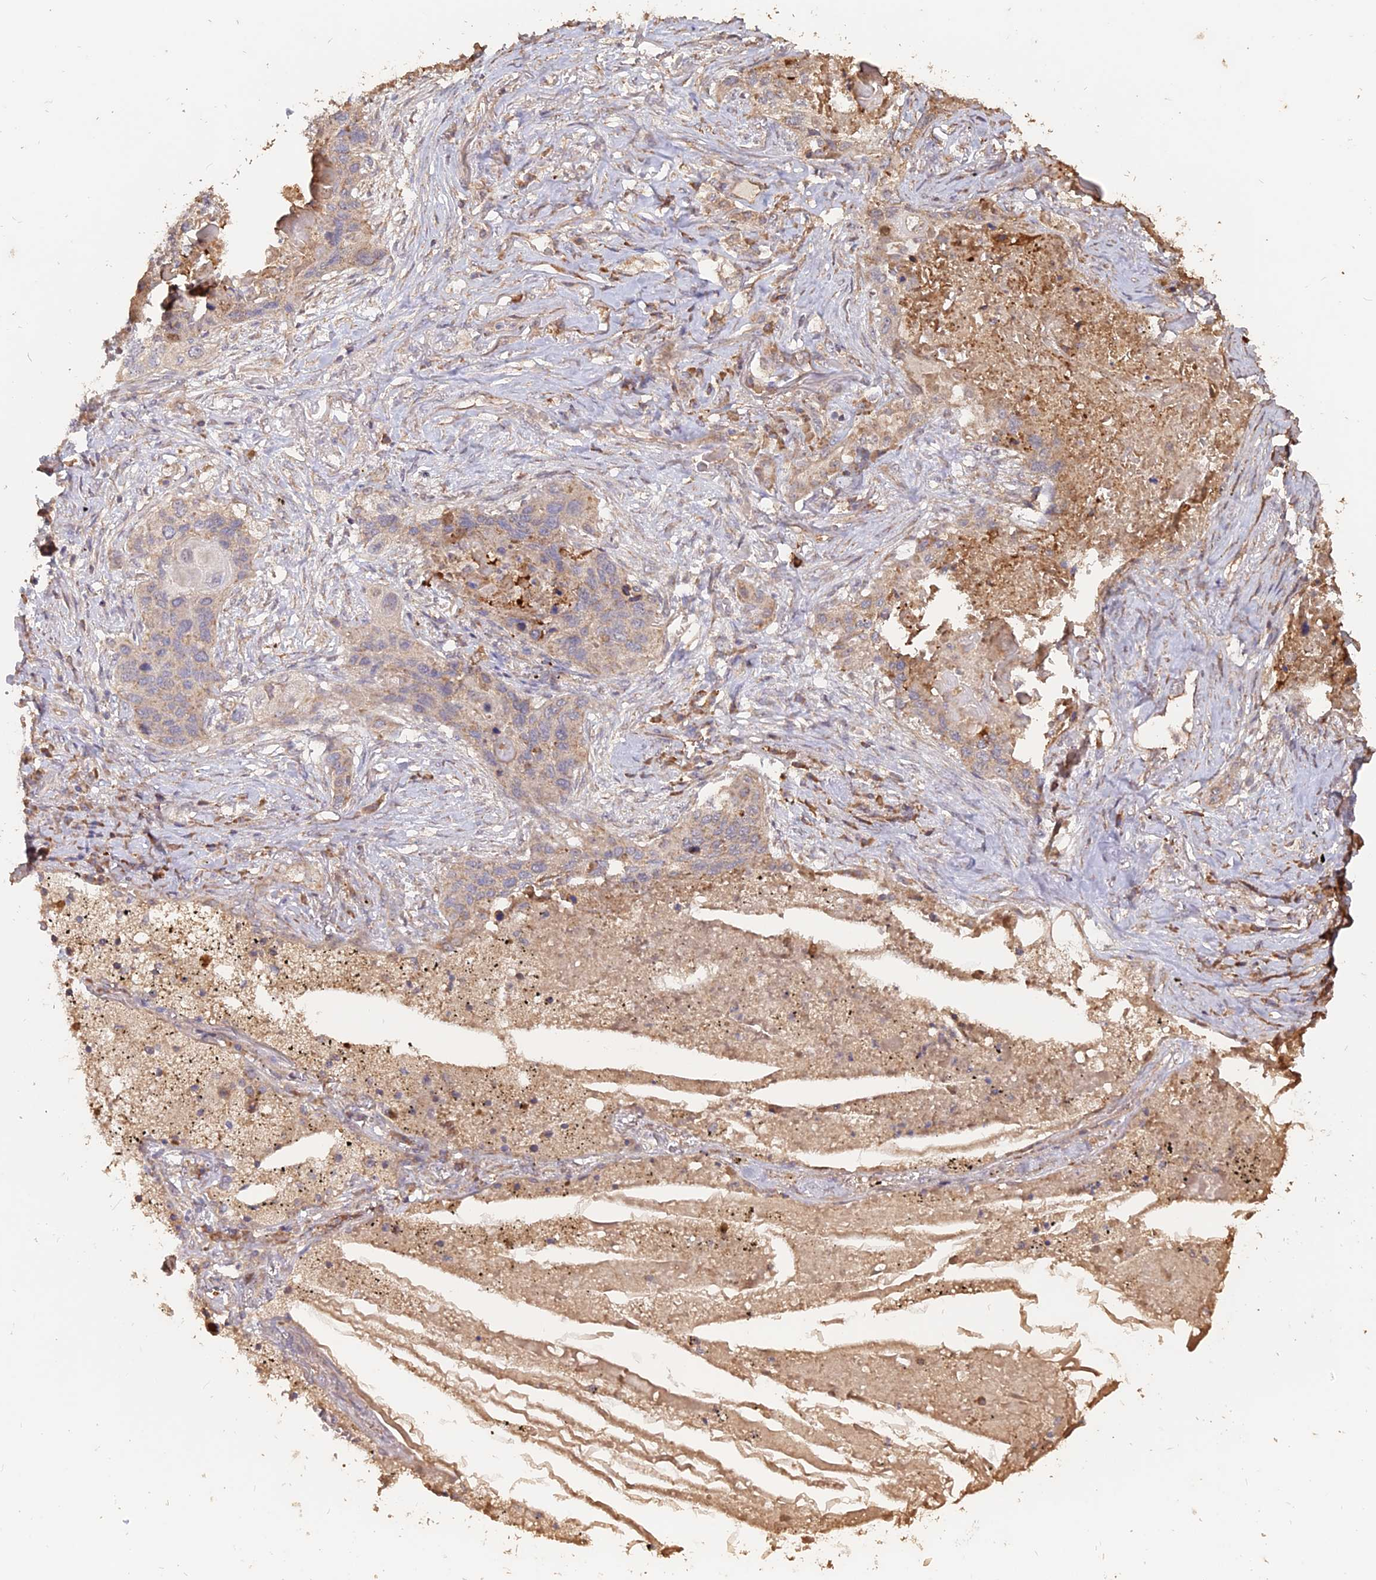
{"staining": {"intensity": "weak", "quantity": "<25%", "location": "cytoplasmic/membranous"}, "tissue": "lung cancer", "cell_type": "Tumor cells", "image_type": "cancer", "snomed": [{"axis": "morphology", "description": "Squamous cell carcinoma, NOS"}, {"axis": "topography", "description": "Lung"}], "caption": "IHC of human lung squamous cell carcinoma demonstrates no staining in tumor cells.", "gene": "LAYN", "patient": {"sex": "female", "age": 63}}